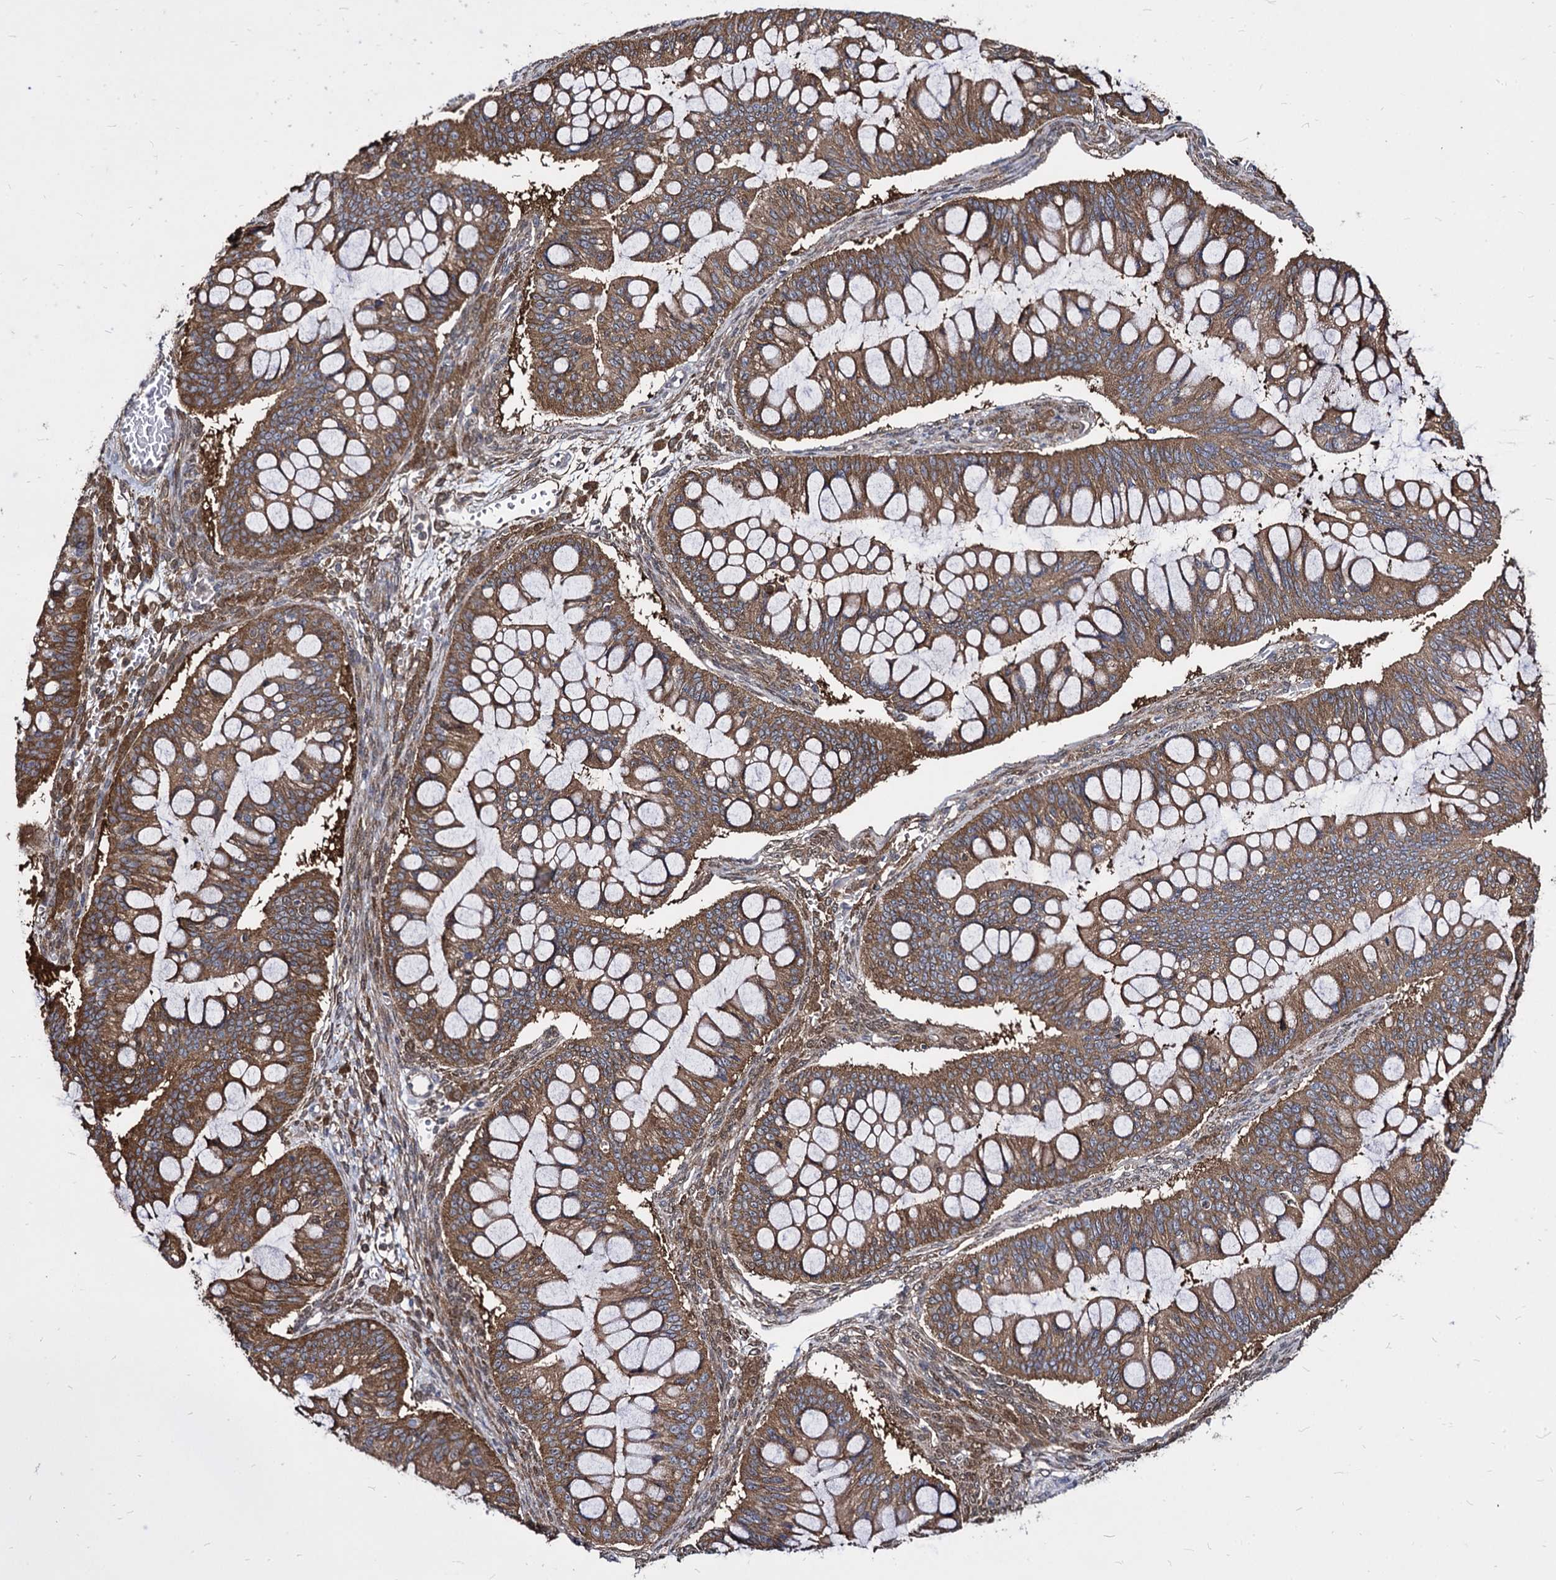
{"staining": {"intensity": "moderate", "quantity": ">75%", "location": "cytoplasmic/membranous"}, "tissue": "ovarian cancer", "cell_type": "Tumor cells", "image_type": "cancer", "snomed": [{"axis": "morphology", "description": "Cystadenocarcinoma, mucinous, NOS"}, {"axis": "topography", "description": "Ovary"}], "caption": "Immunohistochemistry (IHC) photomicrograph of neoplastic tissue: human mucinous cystadenocarcinoma (ovarian) stained using immunohistochemistry (IHC) demonstrates medium levels of moderate protein expression localized specifically in the cytoplasmic/membranous of tumor cells, appearing as a cytoplasmic/membranous brown color.", "gene": "NME1", "patient": {"sex": "female", "age": 73}}